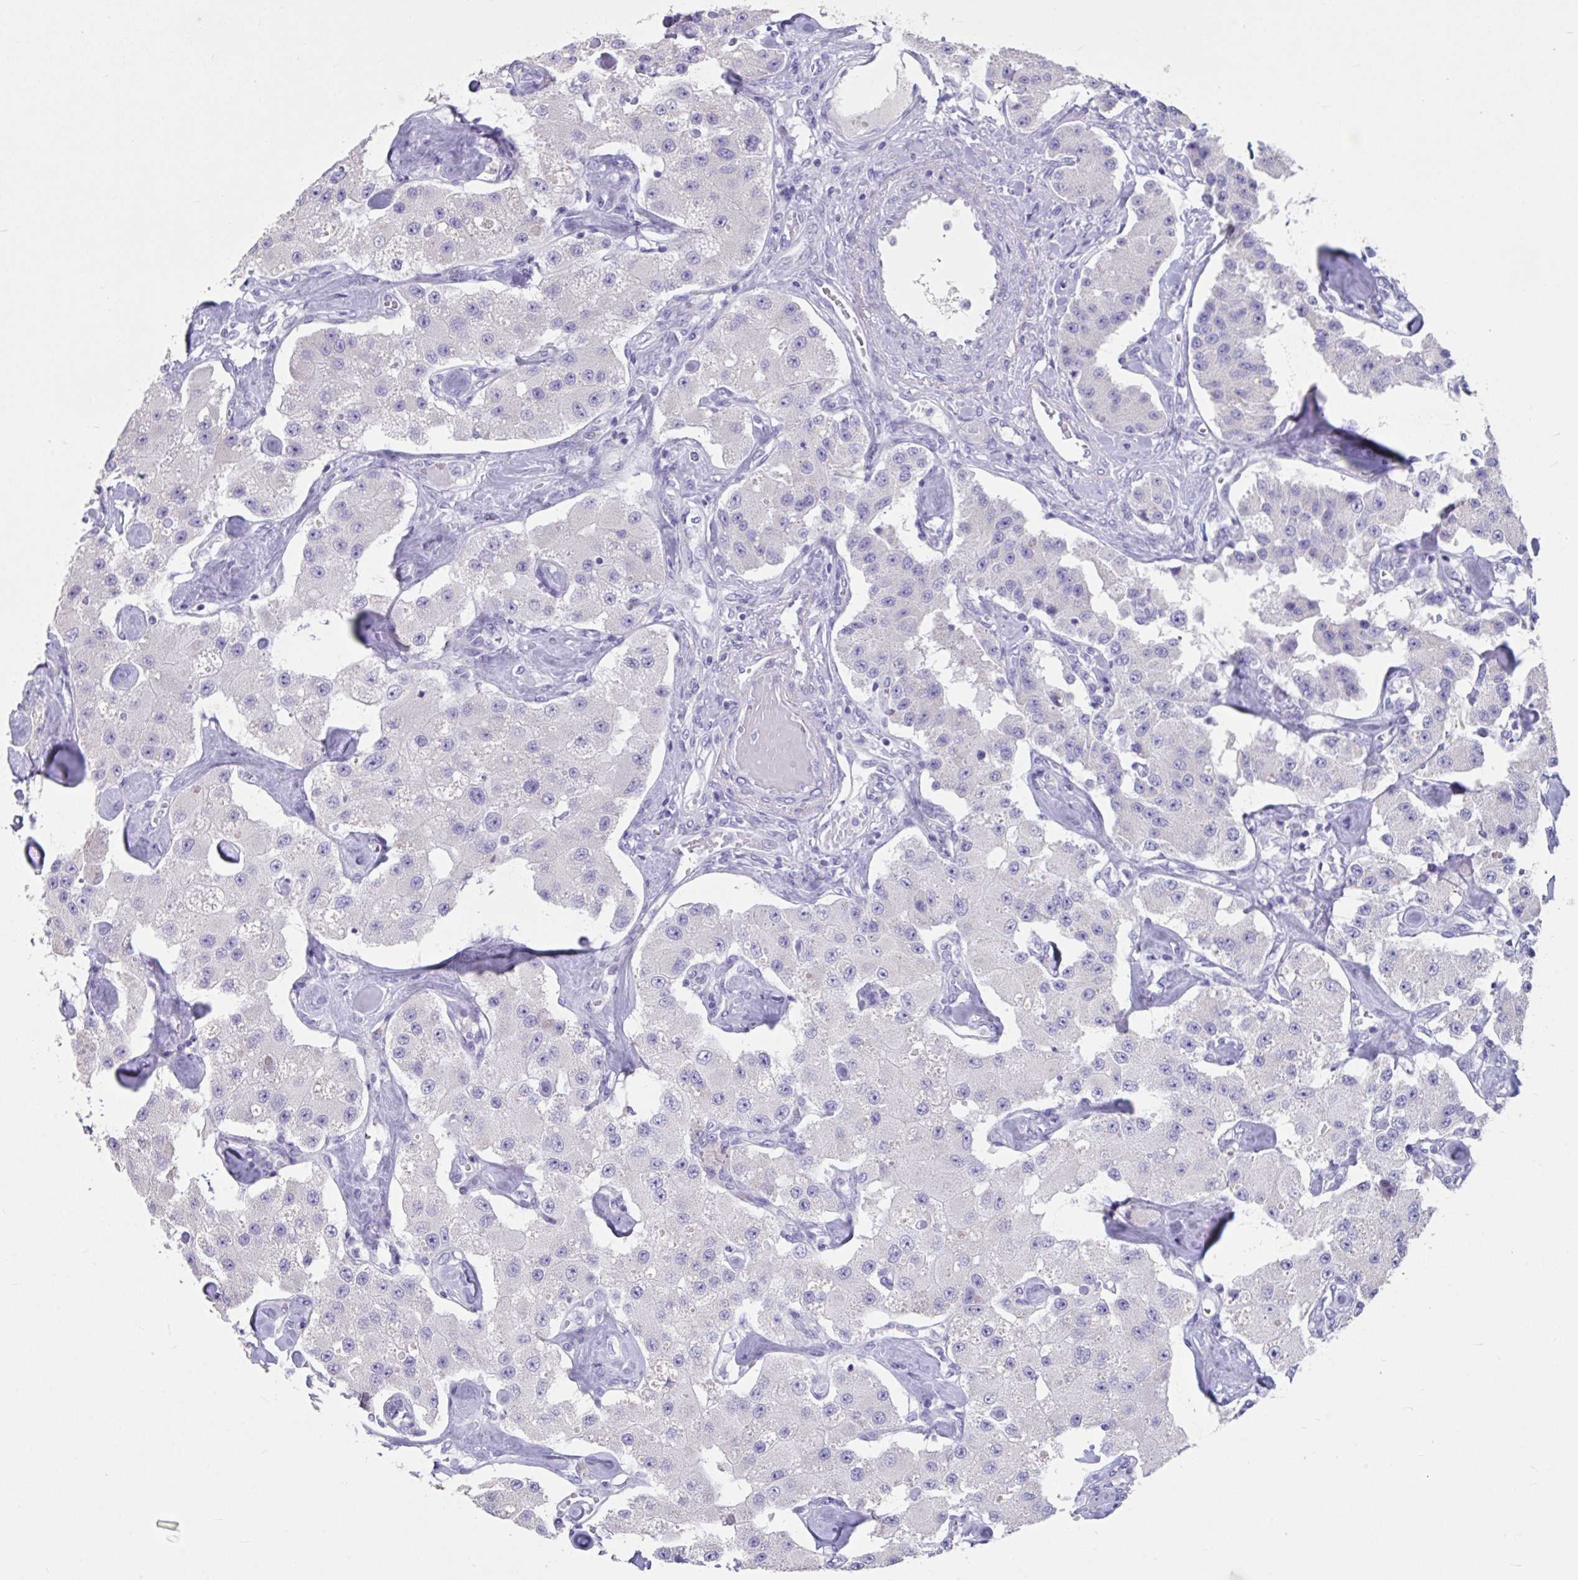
{"staining": {"intensity": "negative", "quantity": "none", "location": "none"}, "tissue": "carcinoid", "cell_type": "Tumor cells", "image_type": "cancer", "snomed": [{"axis": "morphology", "description": "Carcinoid, malignant, NOS"}, {"axis": "topography", "description": "Pancreas"}], "caption": "Tumor cells show no significant positivity in malignant carcinoid. (Stains: DAB immunohistochemistry with hematoxylin counter stain, Microscopy: brightfield microscopy at high magnification).", "gene": "SLC44A4", "patient": {"sex": "male", "age": 41}}